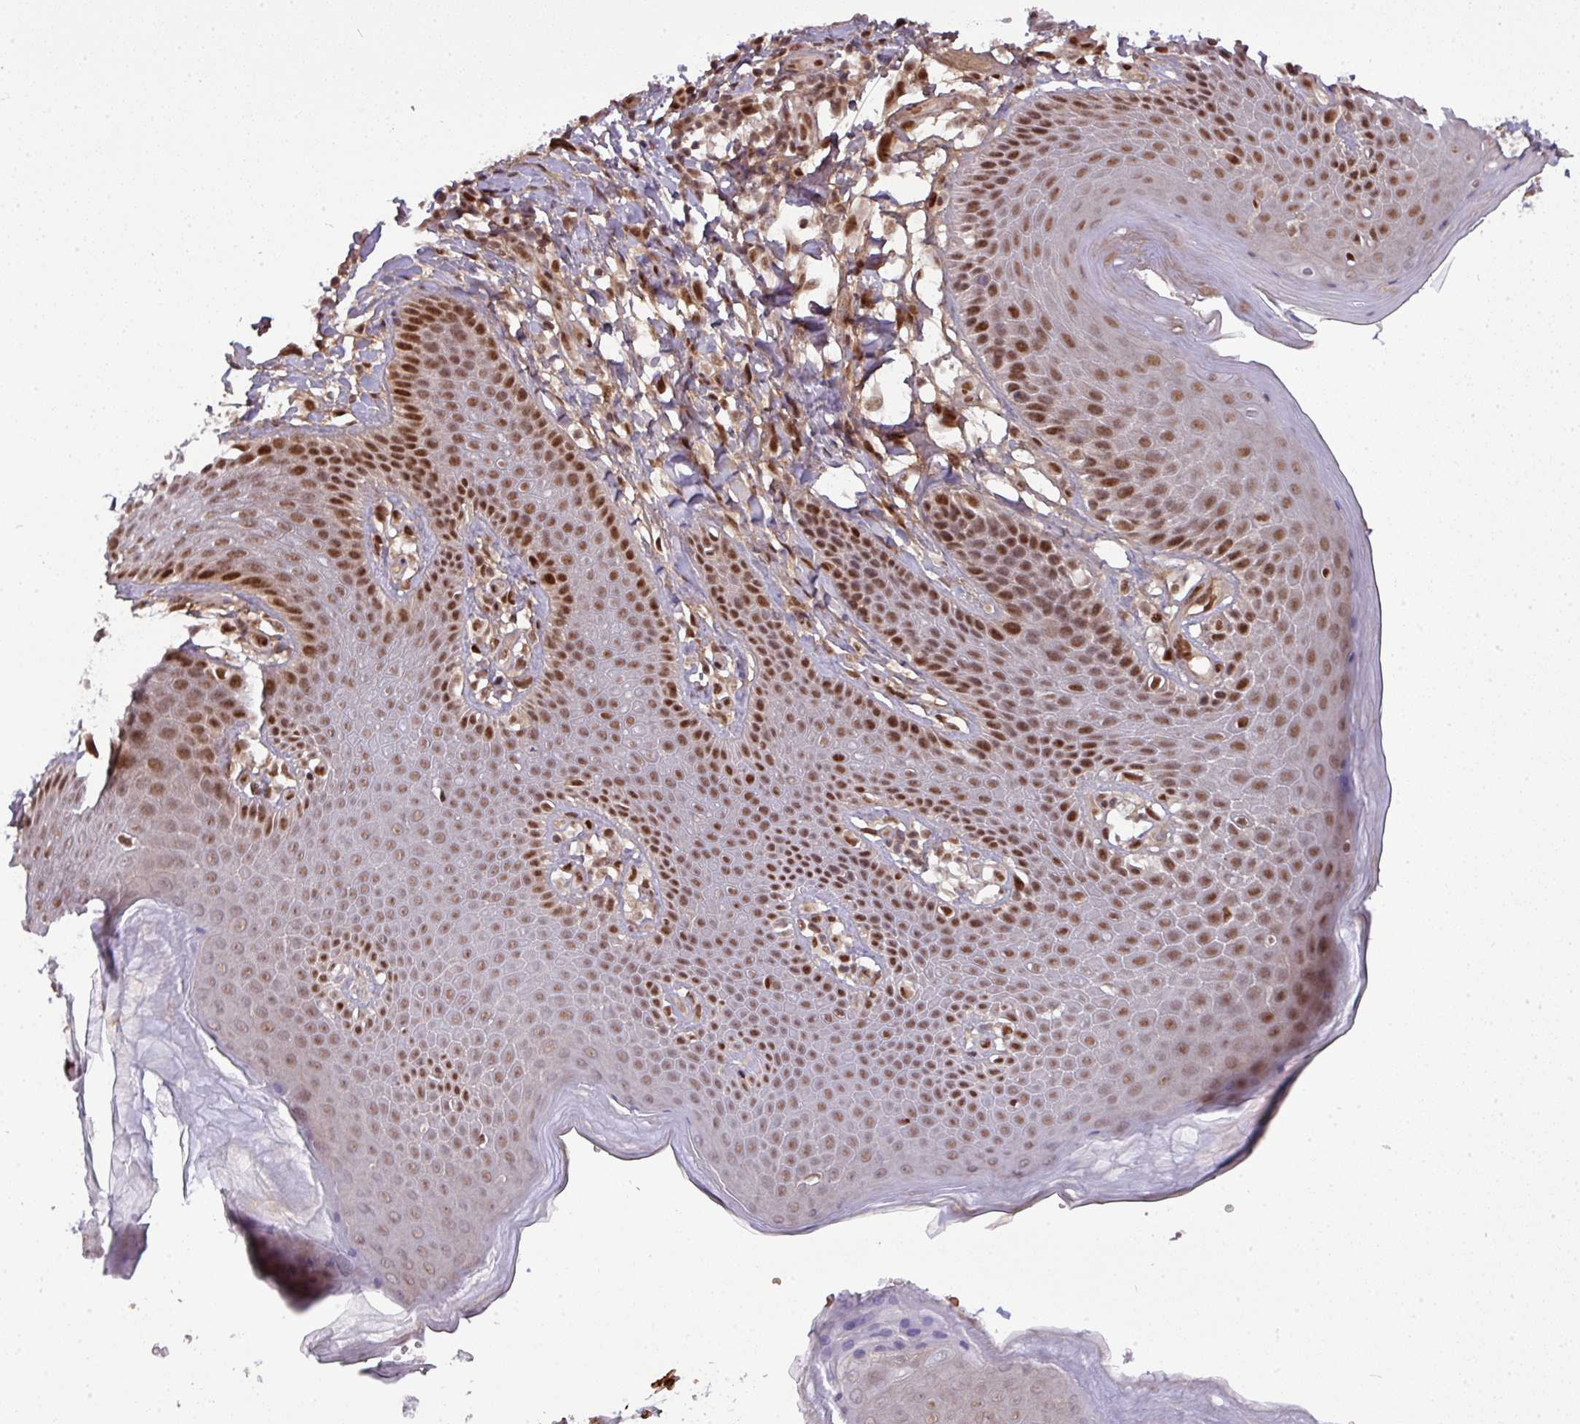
{"staining": {"intensity": "strong", "quantity": "25%-75%", "location": "nuclear"}, "tissue": "skin", "cell_type": "Epidermal cells", "image_type": "normal", "snomed": [{"axis": "morphology", "description": "Normal tissue, NOS"}, {"axis": "topography", "description": "Peripheral nerve tissue"}], "caption": "Immunohistochemistry (IHC) histopathology image of normal skin: skin stained using immunohistochemistry displays high levels of strong protein expression localized specifically in the nuclear of epidermal cells, appearing as a nuclear brown color.", "gene": "CIC", "patient": {"sex": "male", "age": 51}}